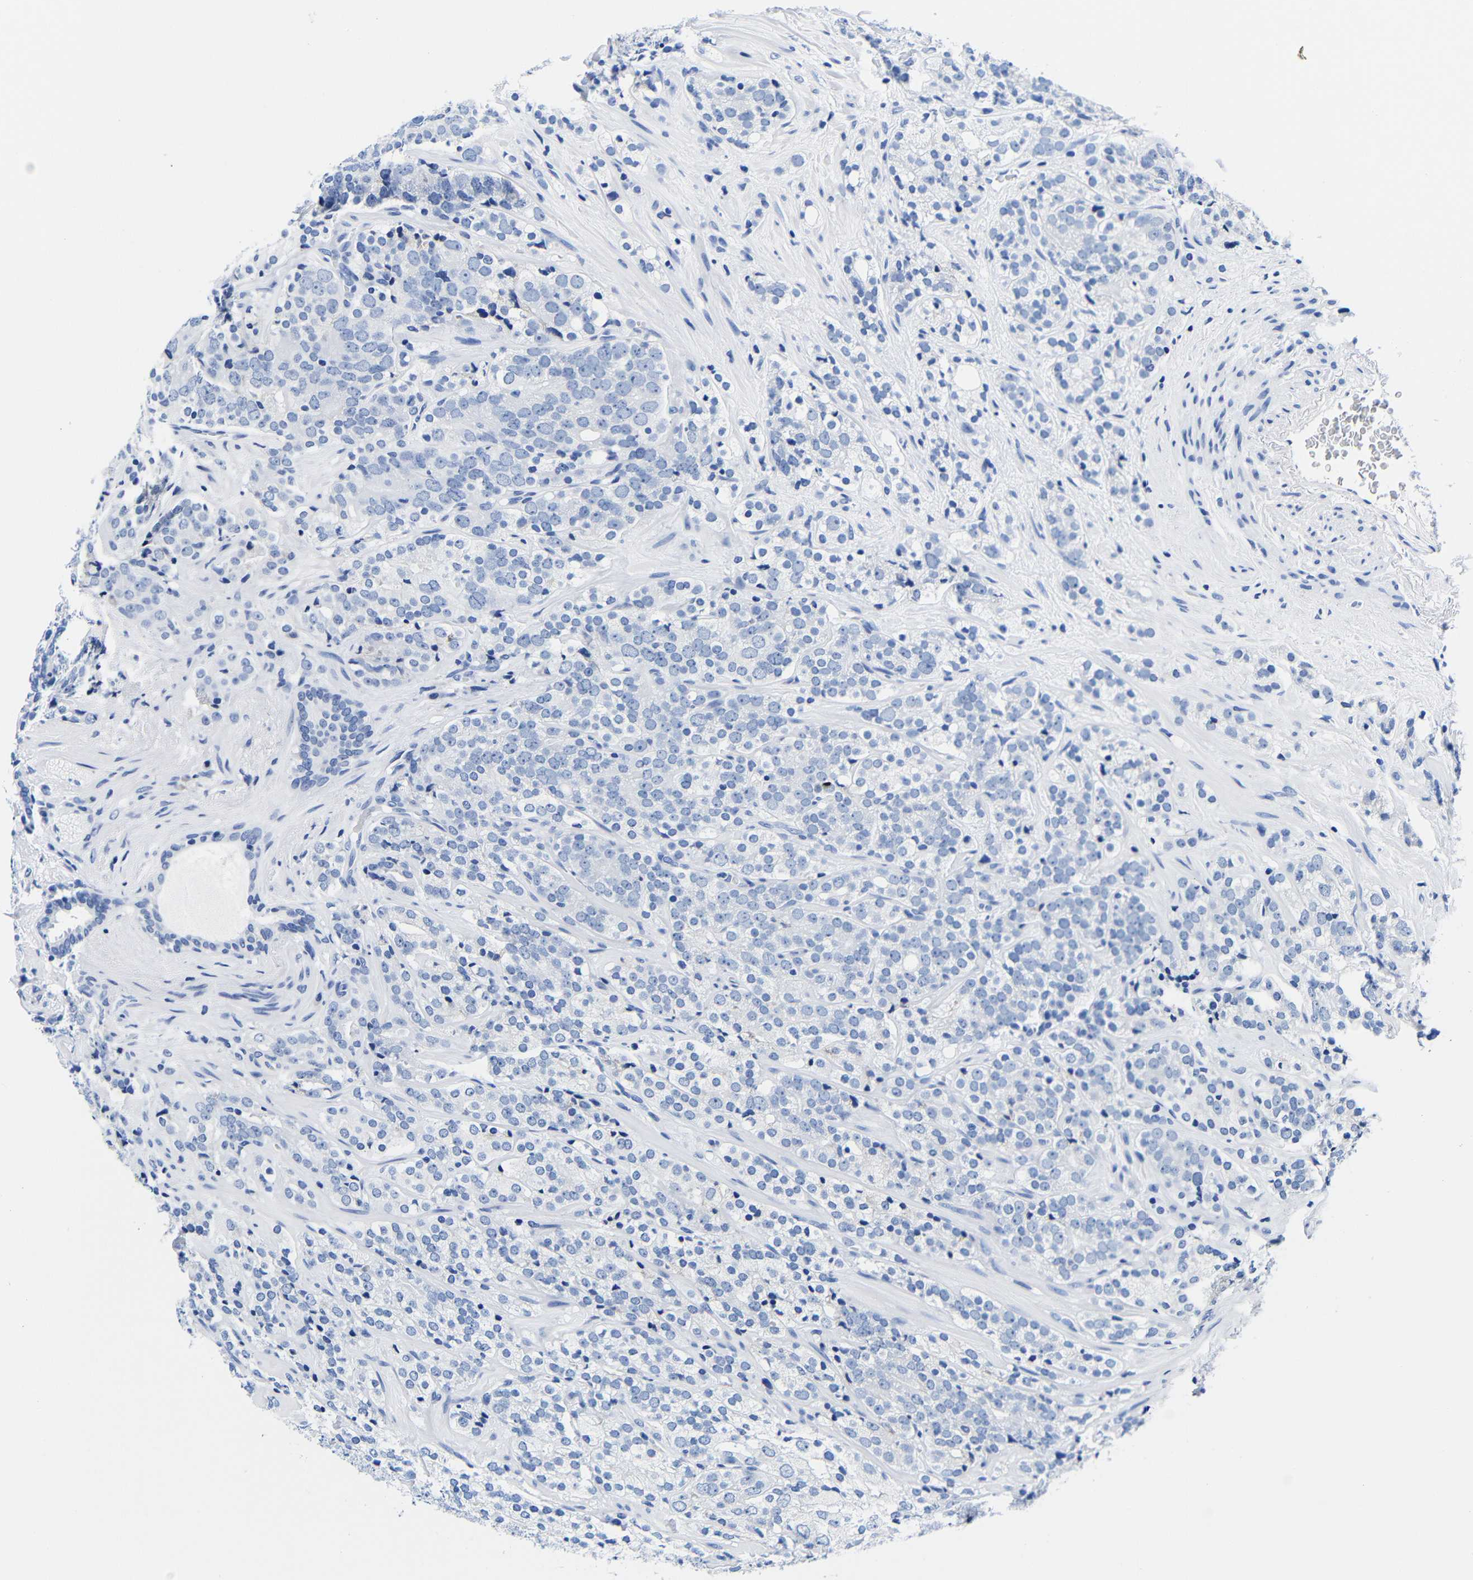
{"staining": {"intensity": "negative", "quantity": "none", "location": "none"}, "tissue": "prostate cancer", "cell_type": "Tumor cells", "image_type": "cancer", "snomed": [{"axis": "morphology", "description": "Adenocarcinoma, High grade"}, {"axis": "topography", "description": "Prostate"}], "caption": "Tumor cells are negative for protein expression in human high-grade adenocarcinoma (prostate).", "gene": "CLEC4G", "patient": {"sex": "male", "age": 71}}